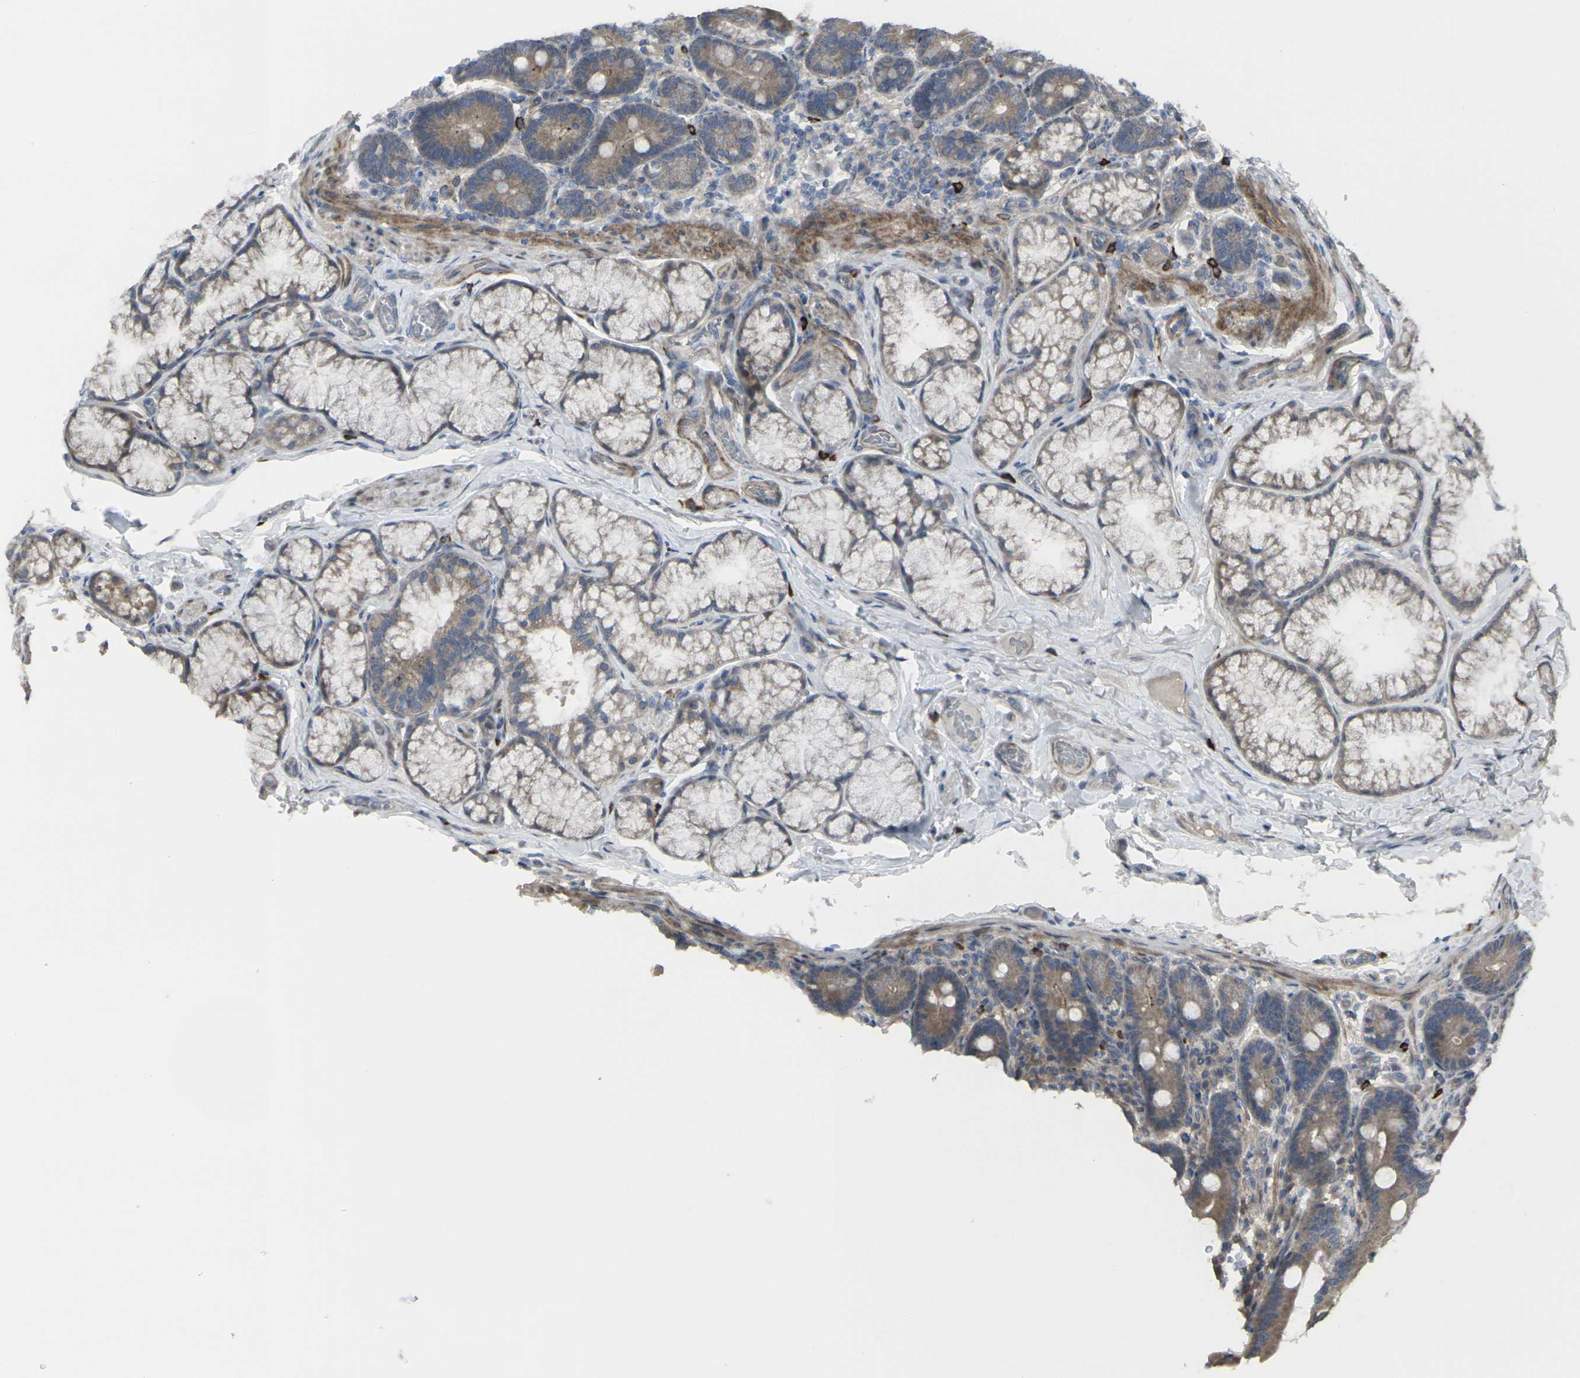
{"staining": {"intensity": "moderate", "quantity": ">75%", "location": "cytoplasmic/membranous"}, "tissue": "duodenum", "cell_type": "Glandular cells", "image_type": "normal", "snomed": [{"axis": "morphology", "description": "Normal tissue, NOS"}, {"axis": "topography", "description": "Duodenum"}], "caption": "The histopathology image exhibits immunohistochemical staining of unremarkable duodenum. There is moderate cytoplasmic/membranous positivity is present in approximately >75% of glandular cells.", "gene": "CCR10", "patient": {"sex": "male", "age": 54}}